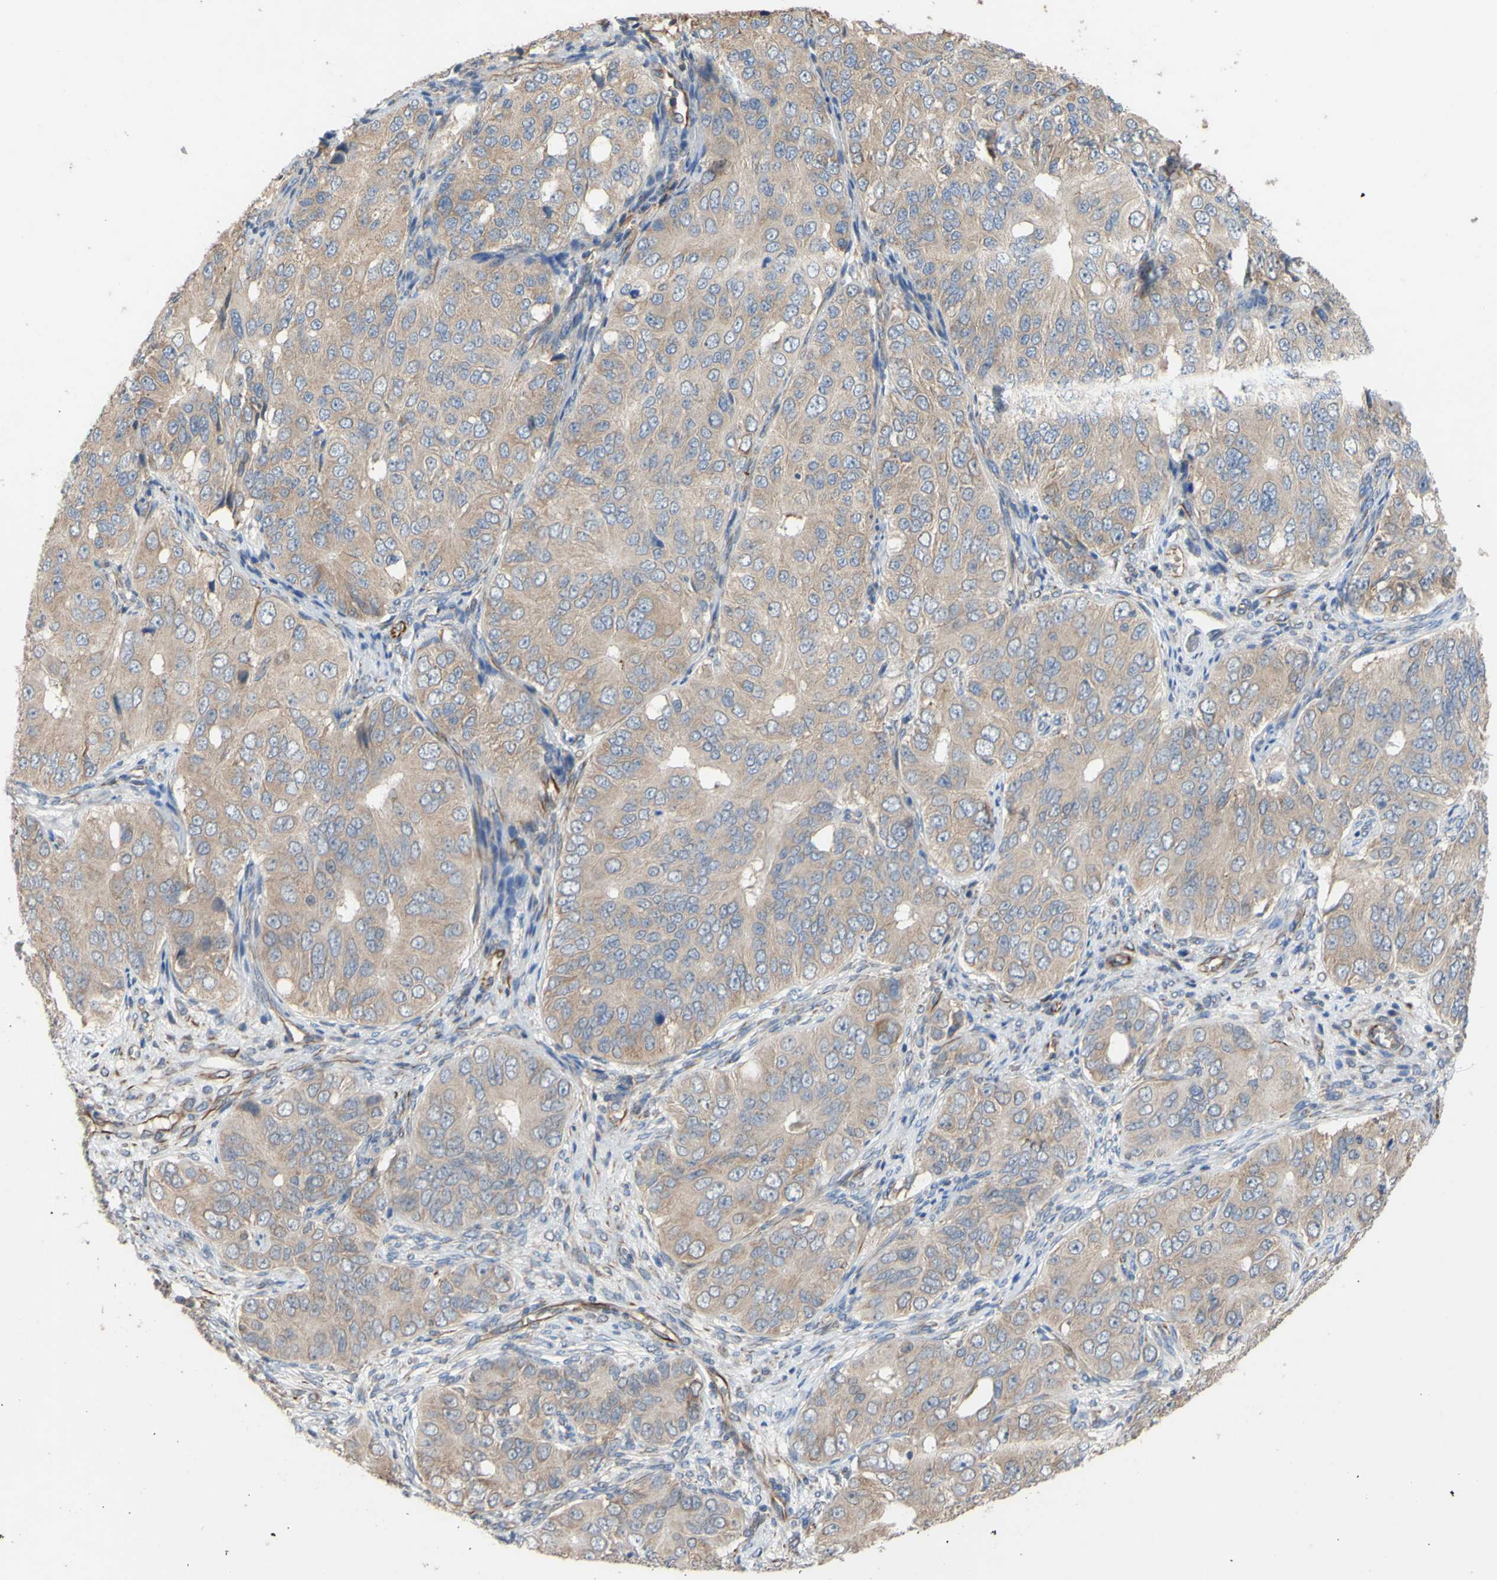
{"staining": {"intensity": "moderate", "quantity": "25%-75%", "location": "cytoplasmic/membranous"}, "tissue": "ovarian cancer", "cell_type": "Tumor cells", "image_type": "cancer", "snomed": [{"axis": "morphology", "description": "Carcinoma, endometroid"}, {"axis": "topography", "description": "Ovary"}], "caption": "Tumor cells show medium levels of moderate cytoplasmic/membranous positivity in approximately 25%-75% of cells in endometroid carcinoma (ovarian). Nuclei are stained in blue.", "gene": "EIF2S3", "patient": {"sex": "female", "age": 51}}